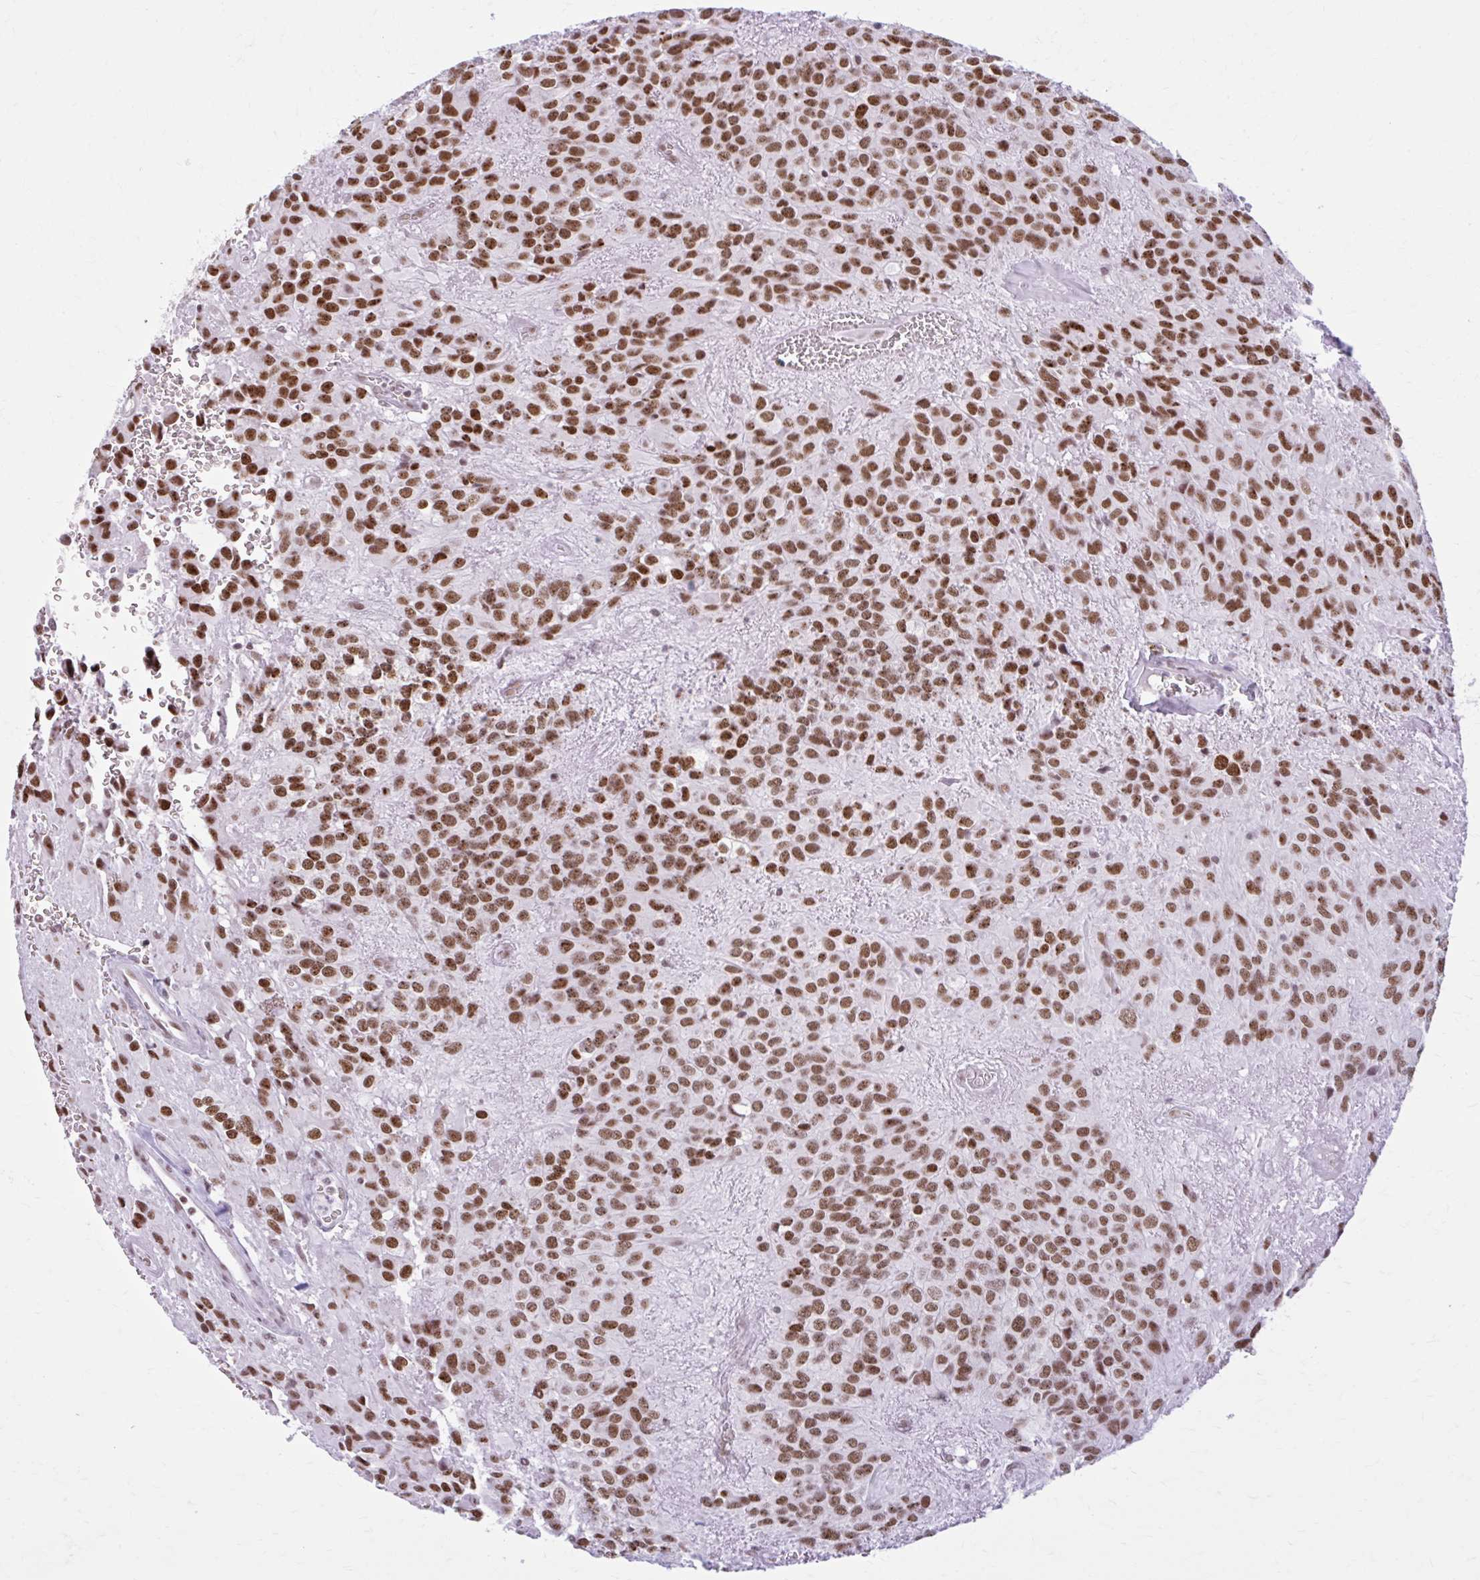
{"staining": {"intensity": "moderate", "quantity": ">75%", "location": "nuclear"}, "tissue": "glioma", "cell_type": "Tumor cells", "image_type": "cancer", "snomed": [{"axis": "morphology", "description": "Glioma, malignant, Low grade"}, {"axis": "topography", "description": "Brain"}], "caption": "This histopathology image exhibits immunohistochemistry (IHC) staining of glioma, with medium moderate nuclear expression in approximately >75% of tumor cells.", "gene": "PABIR1", "patient": {"sex": "male", "age": 56}}